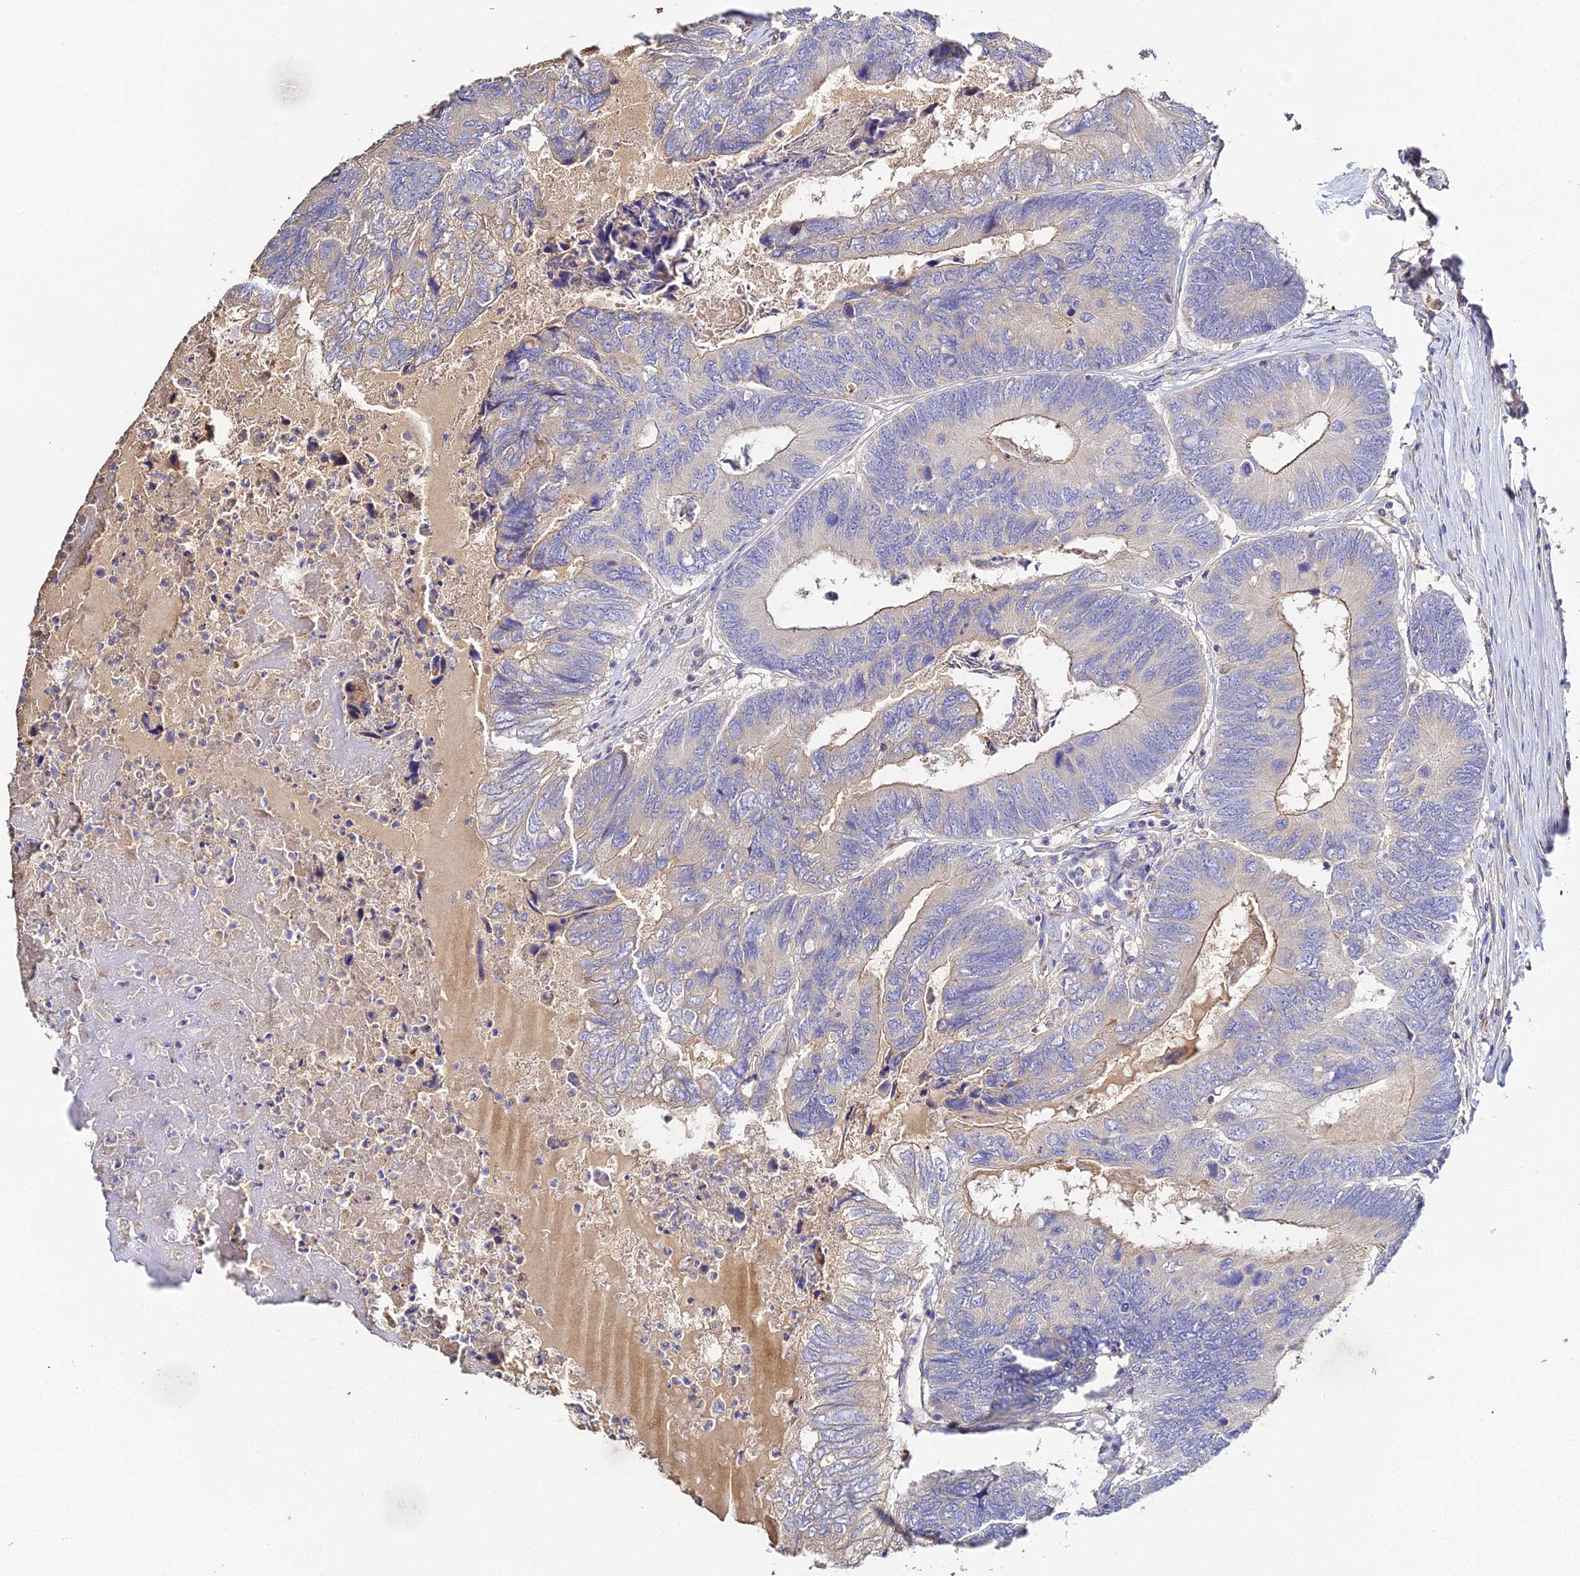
{"staining": {"intensity": "weak", "quantity": "<25%", "location": "cytoplasmic/membranous"}, "tissue": "colorectal cancer", "cell_type": "Tumor cells", "image_type": "cancer", "snomed": [{"axis": "morphology", "description": "Adenocarcinoma, NOS"}, {"axis": "topography", "description": "Colon"}], "caption": "Image shows no significant protein staining in tumor cells of adenocarcinoma (colorectal).", "gene": "SCX", "patient": {"sex": "female", "age": 67}}